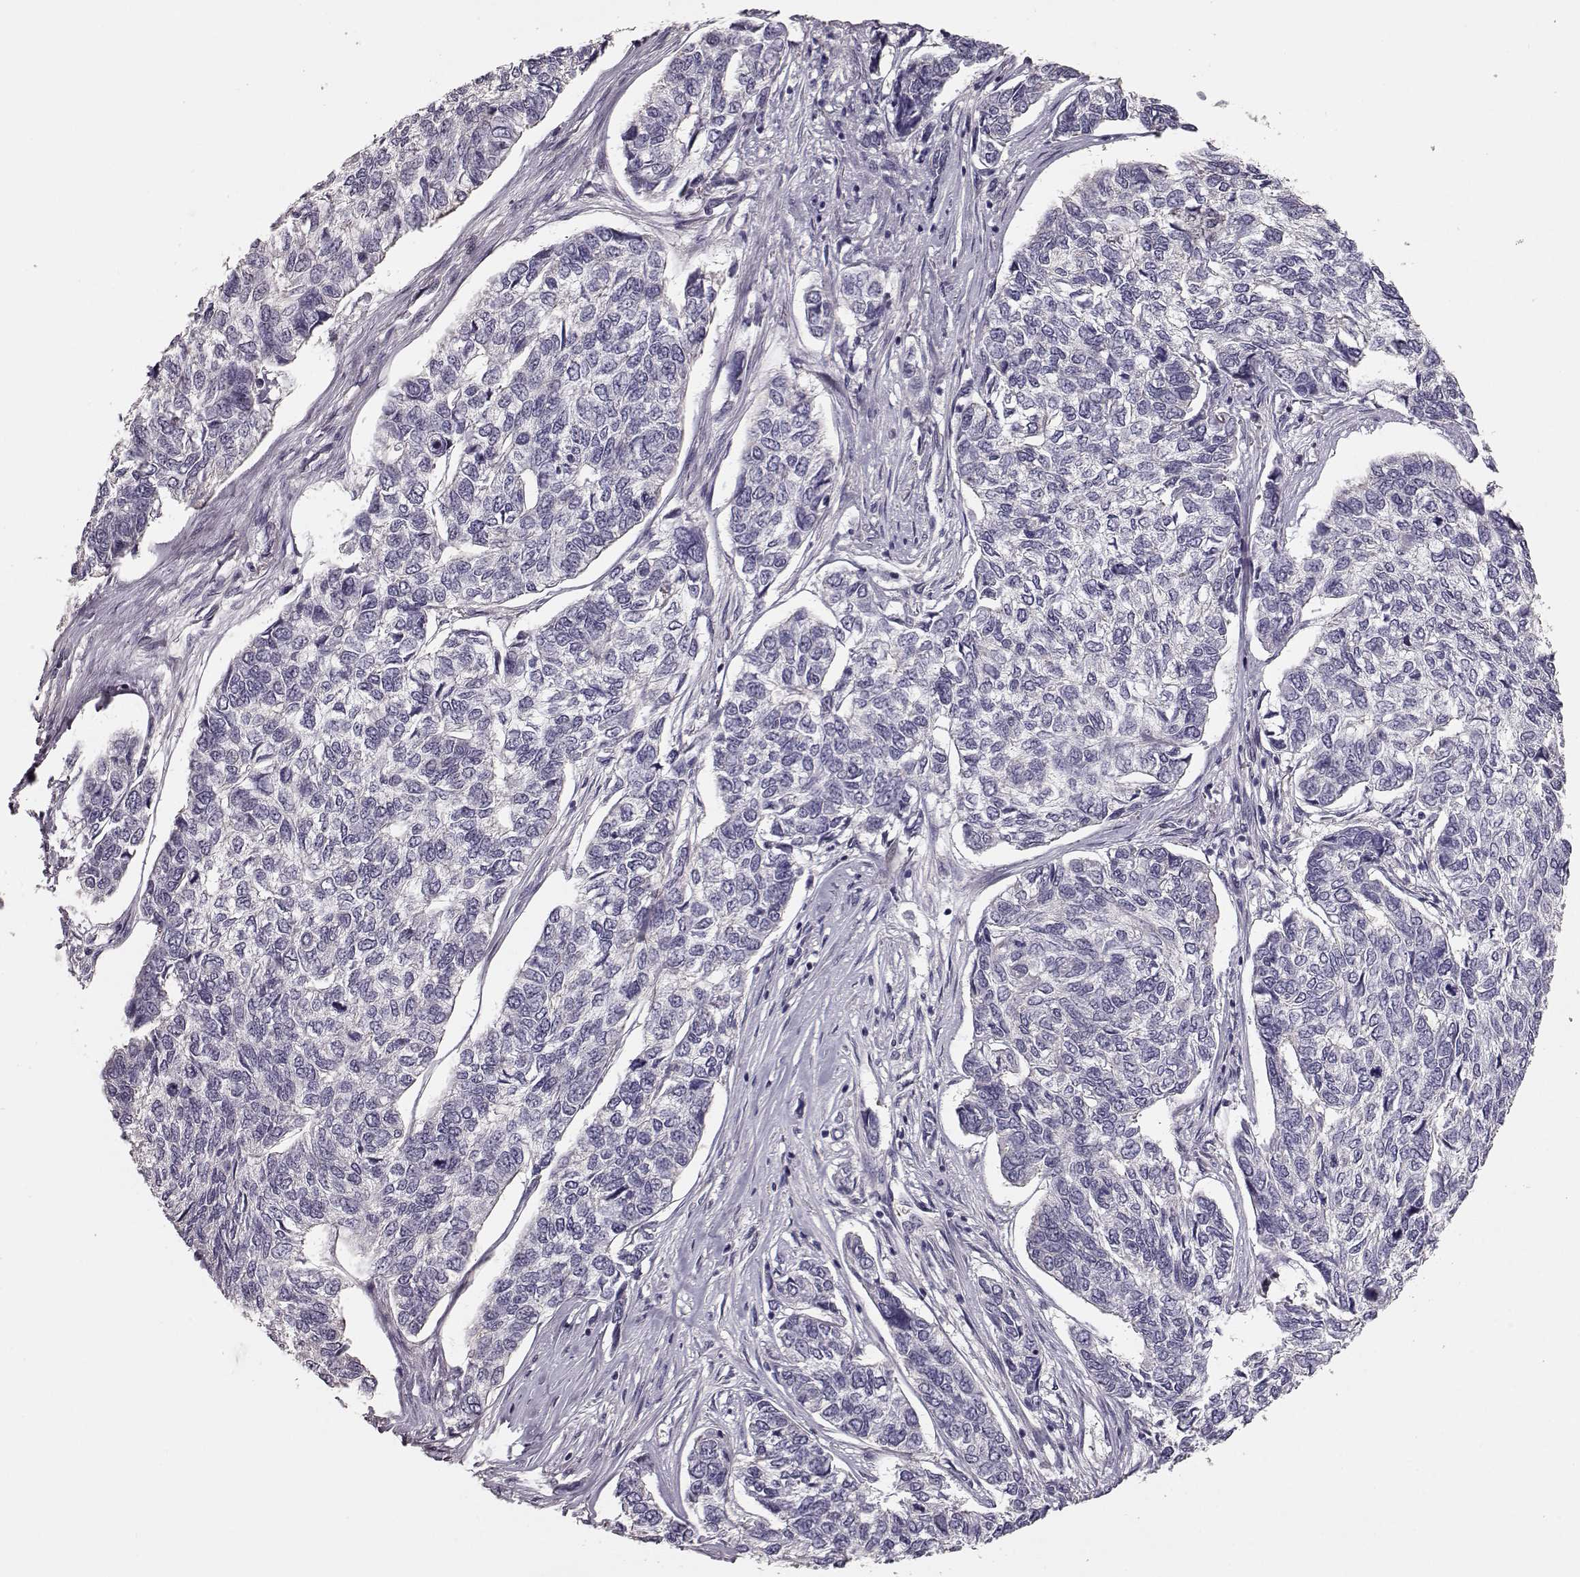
{"staining": {"intensity": "negative", "quantity": "none", "location": "none"}, "tissue": "skin cancer", "cell_type": "Tumor cells", "image_type": "cancer", "snomed": [{"axis": "morphology", "description": "Basal cell carcinoma"}, {"axis": "topography", "description": "Skin"}], "caption": "Skin cancer (basal cell carcinoma) stained for a protein using immunohistochemistry (IHC) reveals no expression tumor cells.", "gene": "GPR50", "patient": {"sex": "female", "age": 65}}